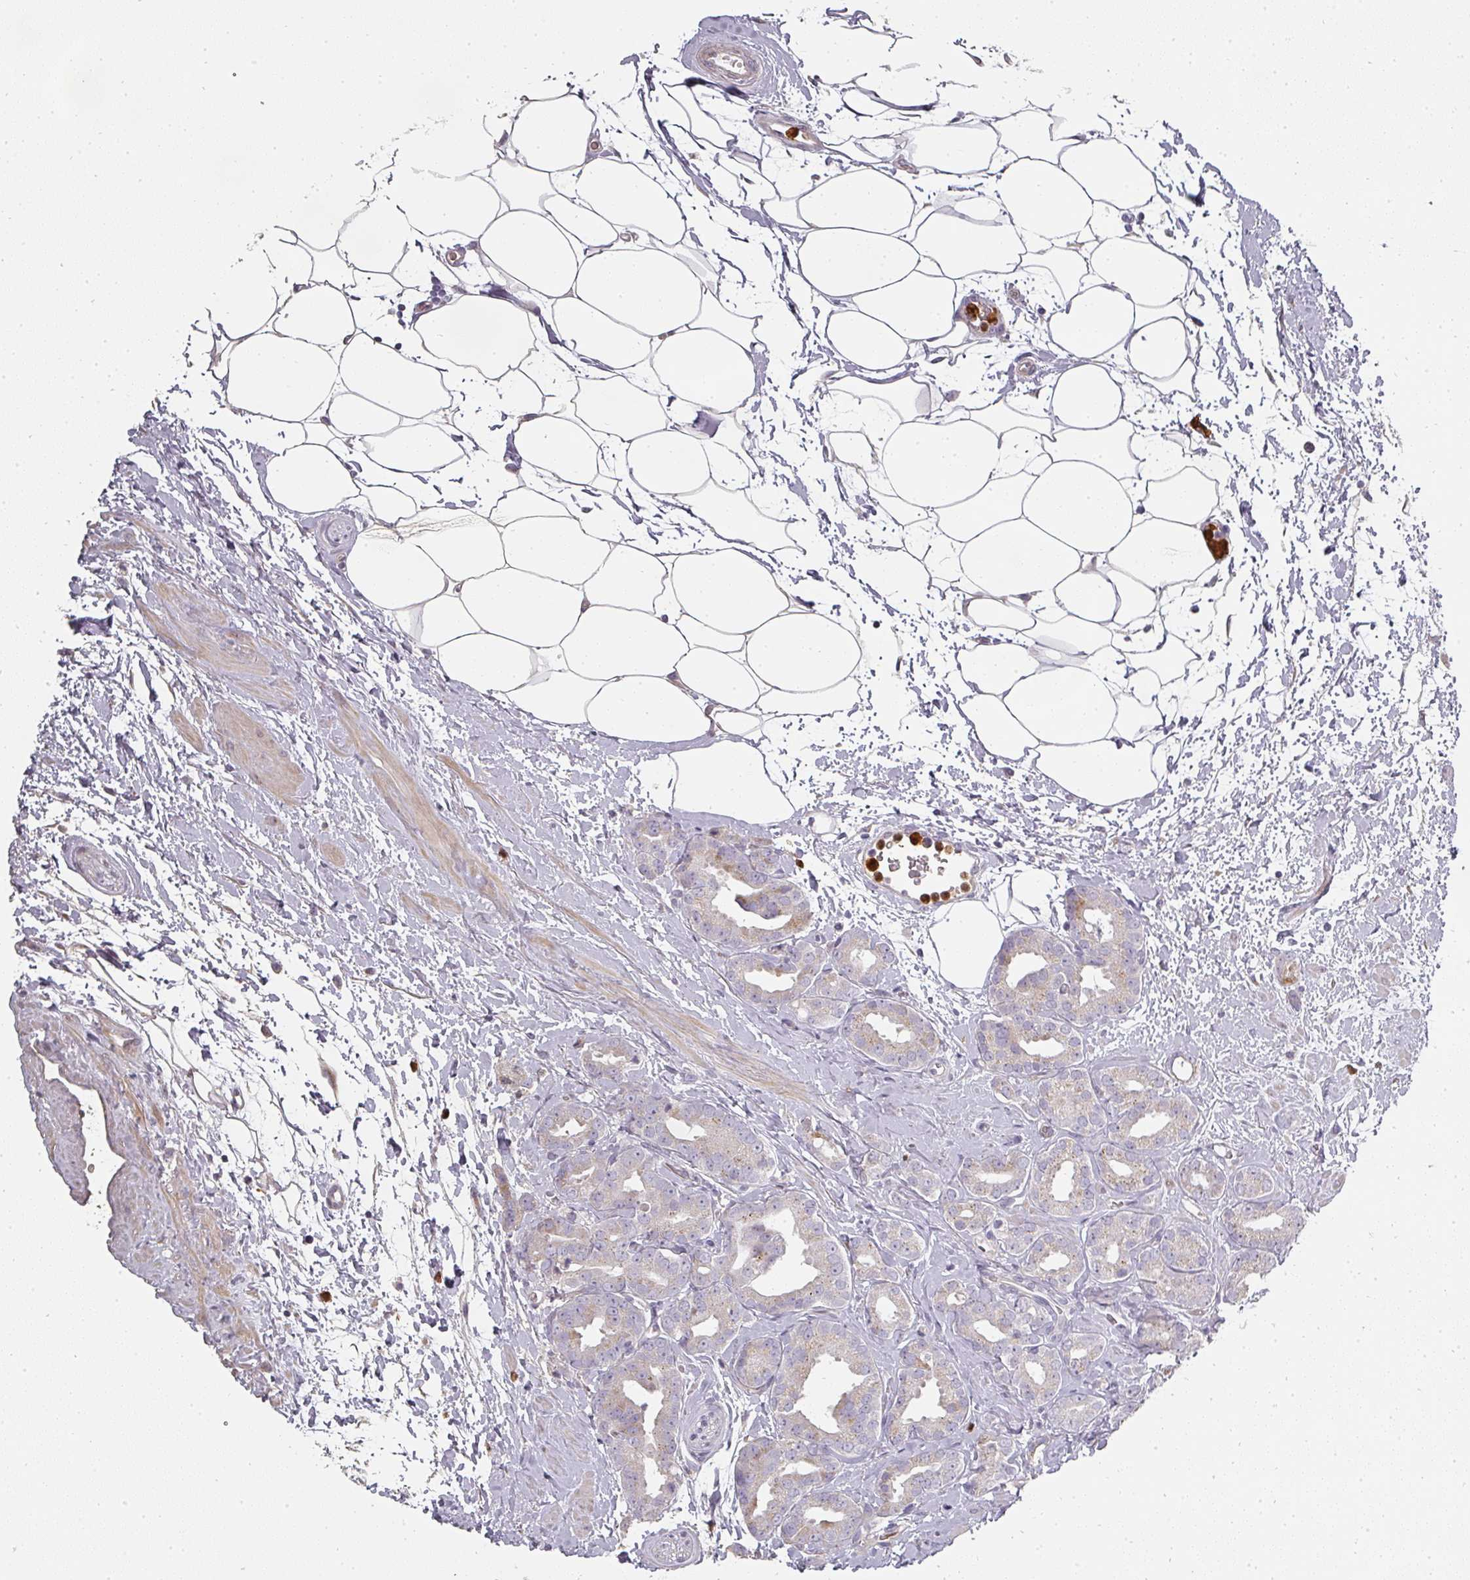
{"staining": {"intensity": "negative", "quantity": "none", "location": "none"}, "tissue": "prostate cancer", "cell_type": "Tumor cells", "image_type": "cancer", "snomed": [{"axis": "morphology", "description": "Adenocarcinoma, High grade"}, {"axis": "topography", "description": "Prostate"}], "caption": "Immunohistochemistry micrograph of prostate high-grade adenocarcinoma stained for a protein (brown), which reveals no expression in tumor cells.", "gene": "BIK", "patient": {"sex": "male", "age": 63}}